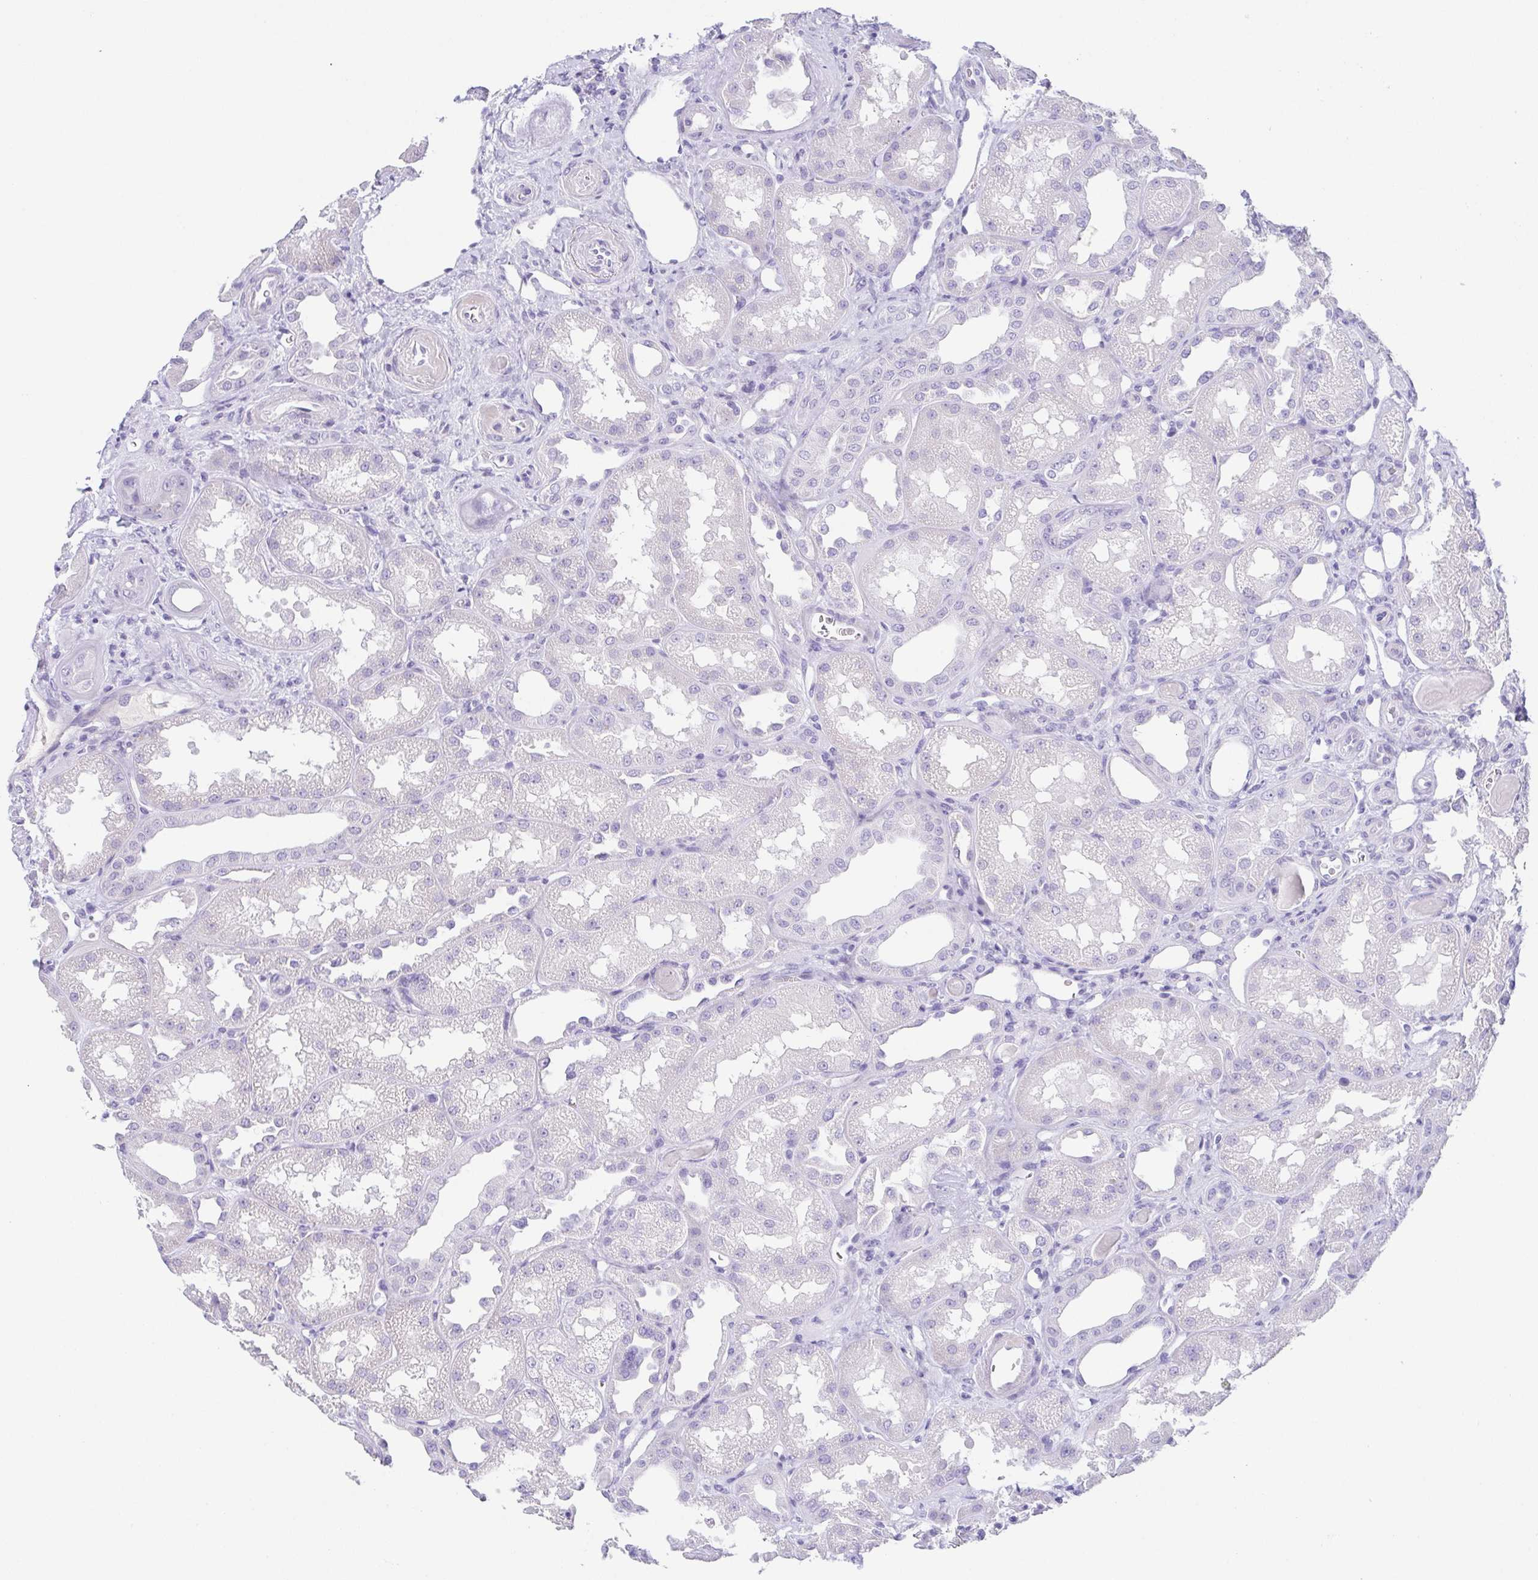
{"staining": {"intensity": "negative", "quantity": "none", "location": "none"}, "tissue": "kidney", "cell_type": "Cells in glomeruli", "image_type": "normal", "snomed": [{"axis": "morphology", "description": "Normal tissue, NOS"}, {"axis": "topography", "description": "Kidney"}], "caption": "DAB (3,3'-diaminobenzidine) immunohistochemical staining of normal kidney reveals no significant staining in cells in glomeruli. (DAB immunohistochemistry (IHC) with hematoxylin counter stain).", "gene": "HAPLN2", "patient": {"sex": "male", "age": 61}}